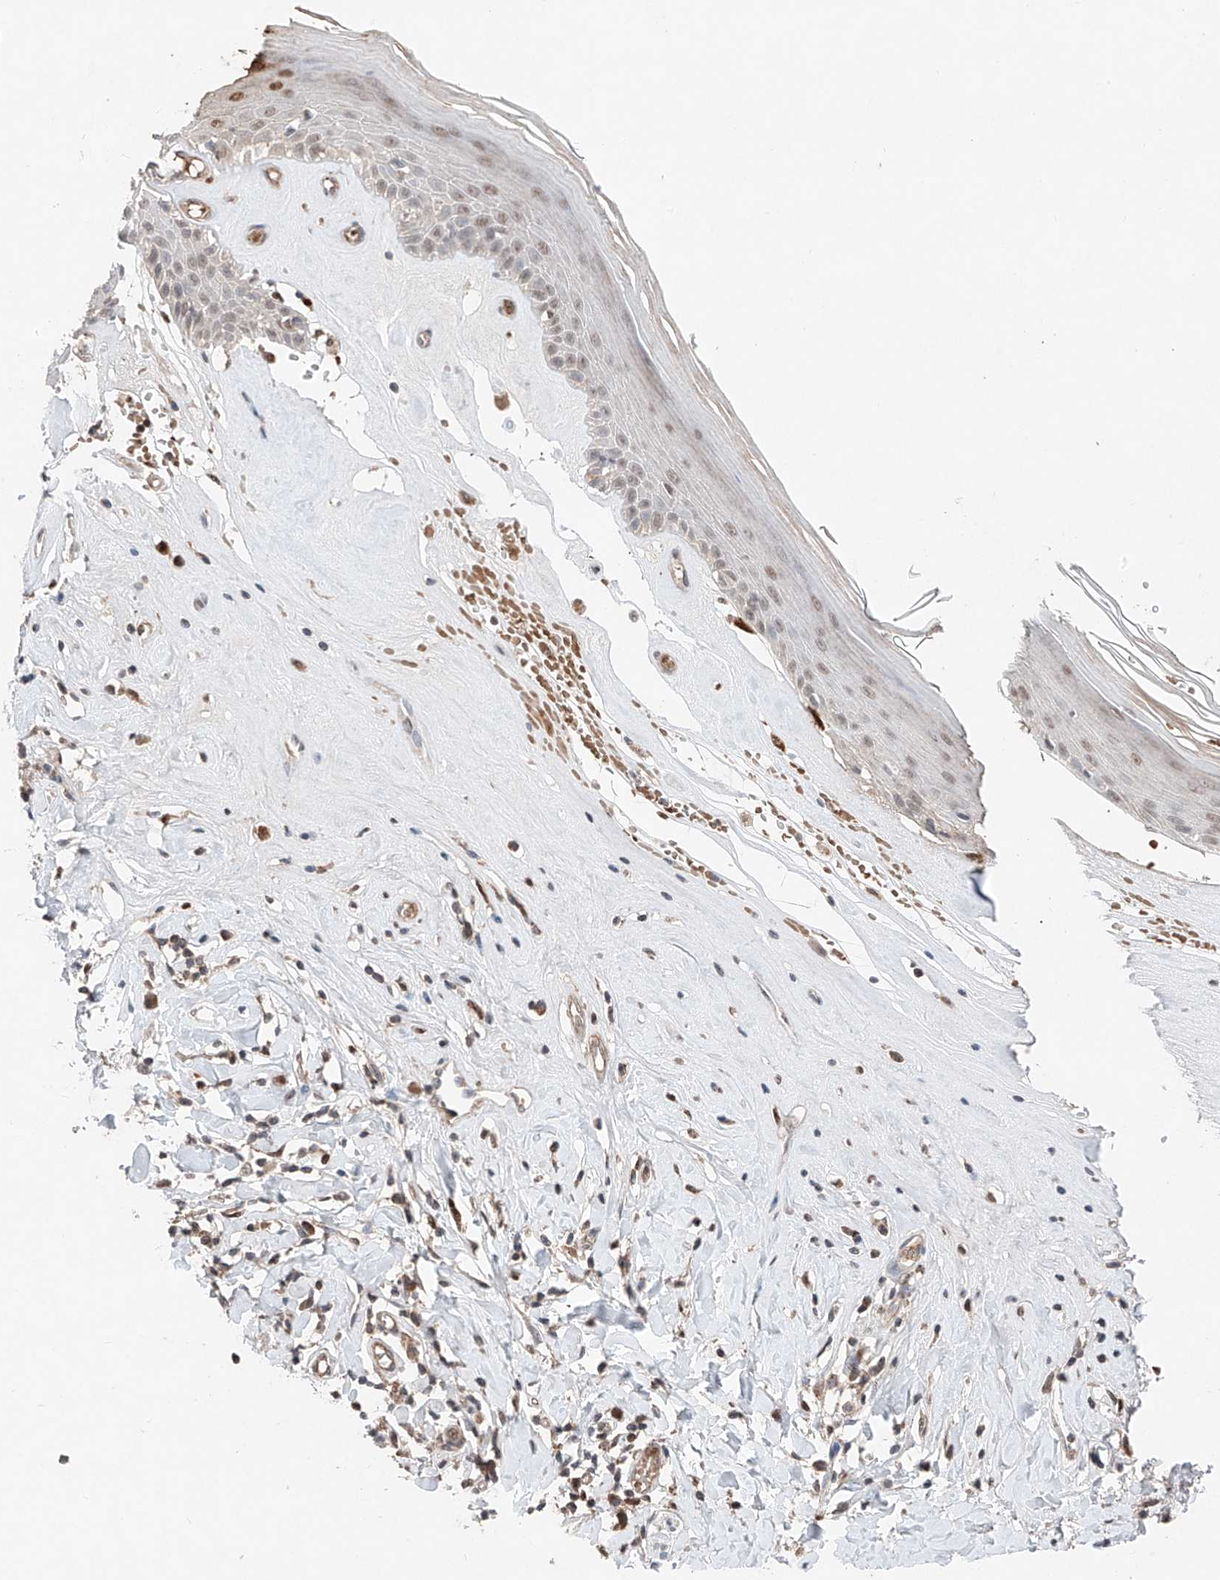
{"staining": {"intensity": "moderate", "quantity": "25%-75%", "location": "nuclear"}, "tissue": "skin", "cell_type": "Epidermal cells", "image_type": "normal", "snomed": [{"axis": "morphology", "description": "Normal tissue, NOS"}, {"axis": "morphology", "description": "Inflammation, NOS"}, {"axis": "topography", "description": "Vulva"}], "caption": "High-power microscopy captured an IHC micrograph of normal skin, revealing moderate nuclear expression in about 25%-75% of epidermal cells. (DAB (3,3'-diaminobenzidine) = brown stain, brightfield microscopy at high magnification).", "gene": "TBX4", "patient": {"sex": "female", "age": 84}}